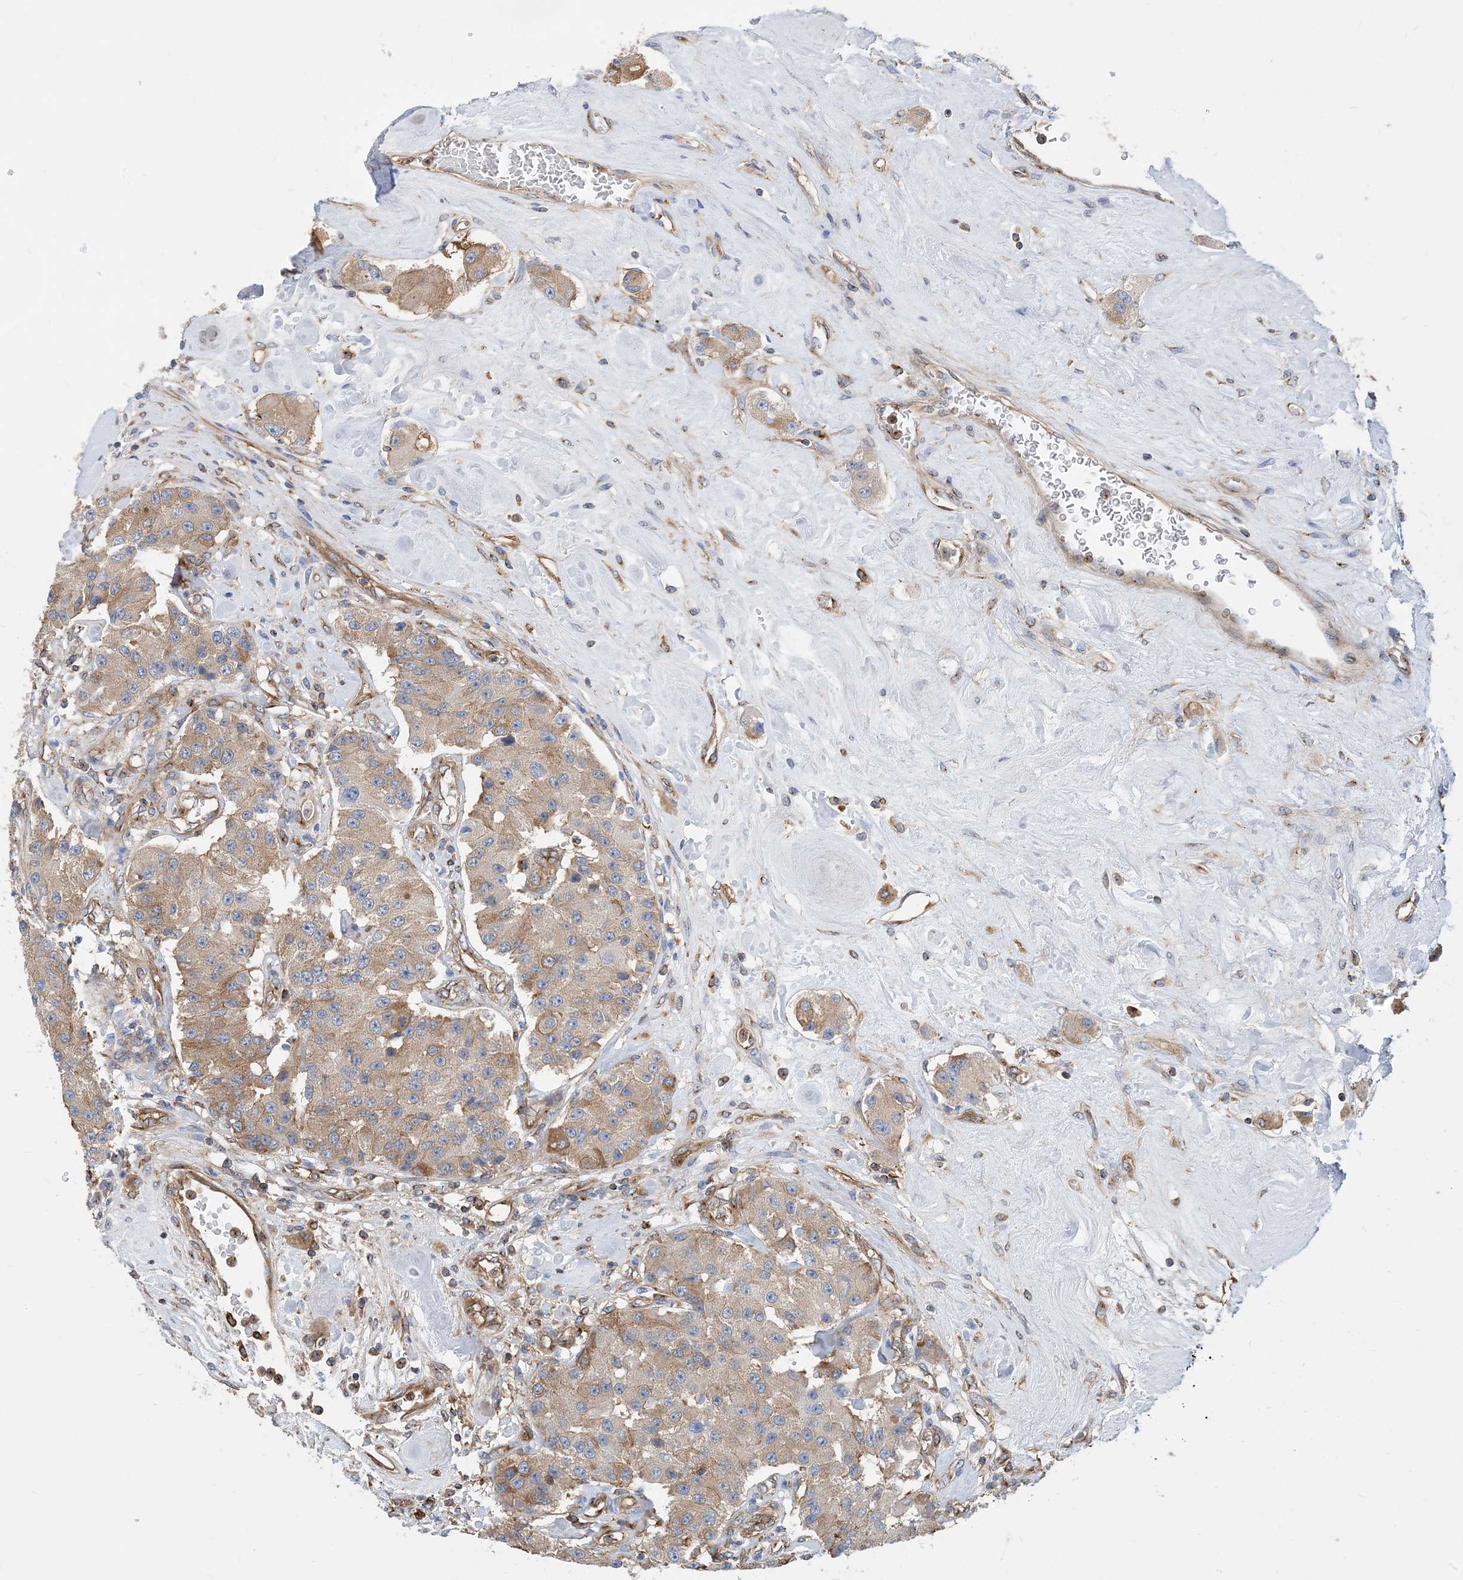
{"staining": {"intensity": "weak", "quantity": ">75%", "location": "cytoplasmic/membranous"}, "tissue": "carcinoid", "cell_type": "Tumor cells", "image_type": "cancer", "snomed": [{"axis": "morphology", "description": "Carcinoid, malignant, NOS"}, {"axis": "topography", "description": "Pancreas"}], "caption": "Approximately >75% of tumor cells in malignant carcinoid demonstrate weak cytoplasmic/membranous protein expression as visualized by brown immunohistochemical staining.", "gene": "DYNC1LI1", "patient": {"sex": "male", "age": 41}}